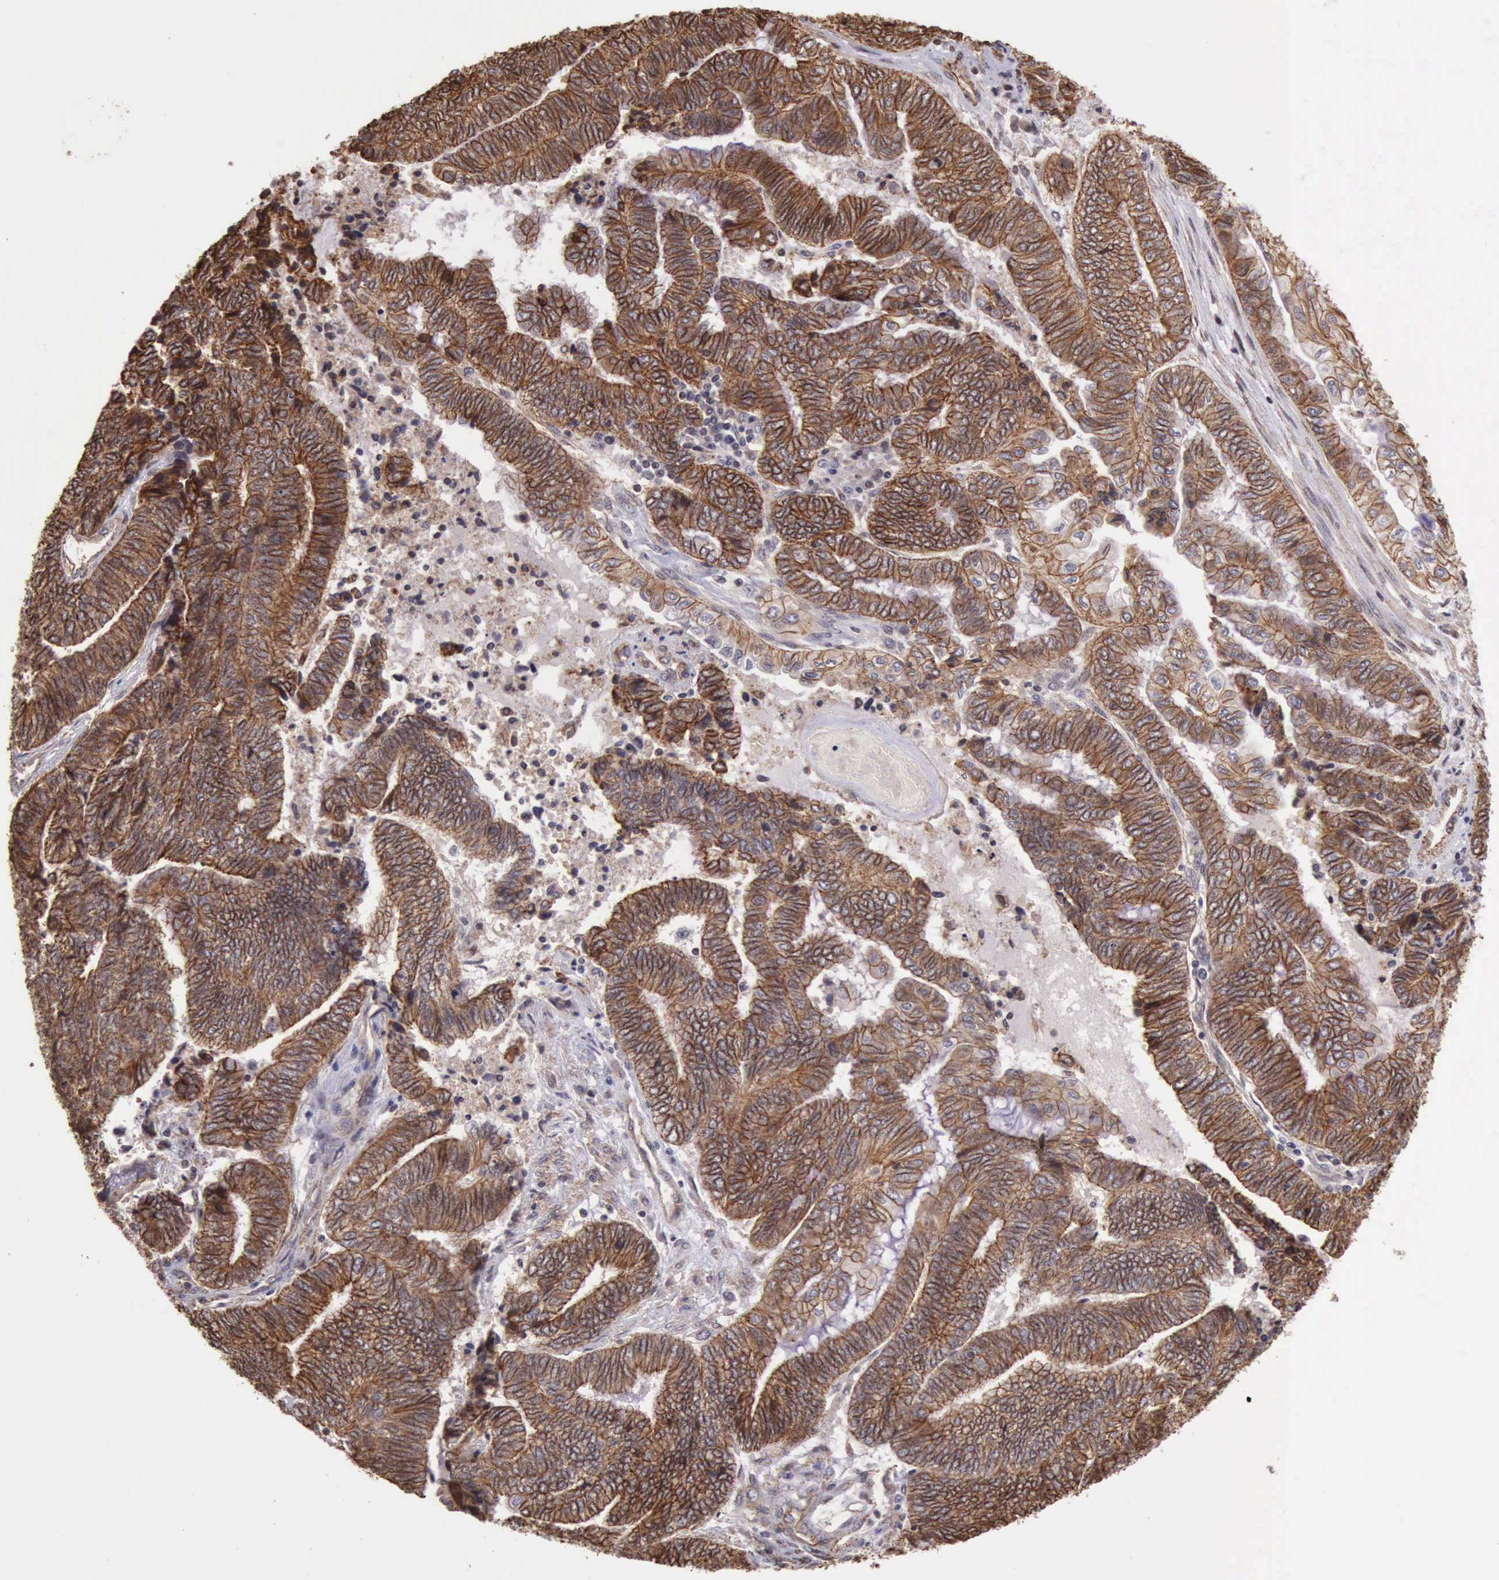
{"staining": {"intensity": "moderate", "quantity": ">75%", "location": "cytoplasmic/membranous"}, "tissue": "endometrial cancer", "cell_type": "Tumor cells", "image_type": "cancer", "snomed": [{"axis": "morphology", "description": "Adenocarcinoma, NOS"}, {"axis": "topography", "description": "Uterus"}, {"axis": "topography", "description": "Endometrium"}], "caption": "Endometrial adenocarcinoma was stained to show a protein in brown. There is medium levels of moderate cytoplasmic/membranous staining in about >75% of tumor cells.", "gene": "CTNNB1", "patient": {"sex": "female", "age": 70}}